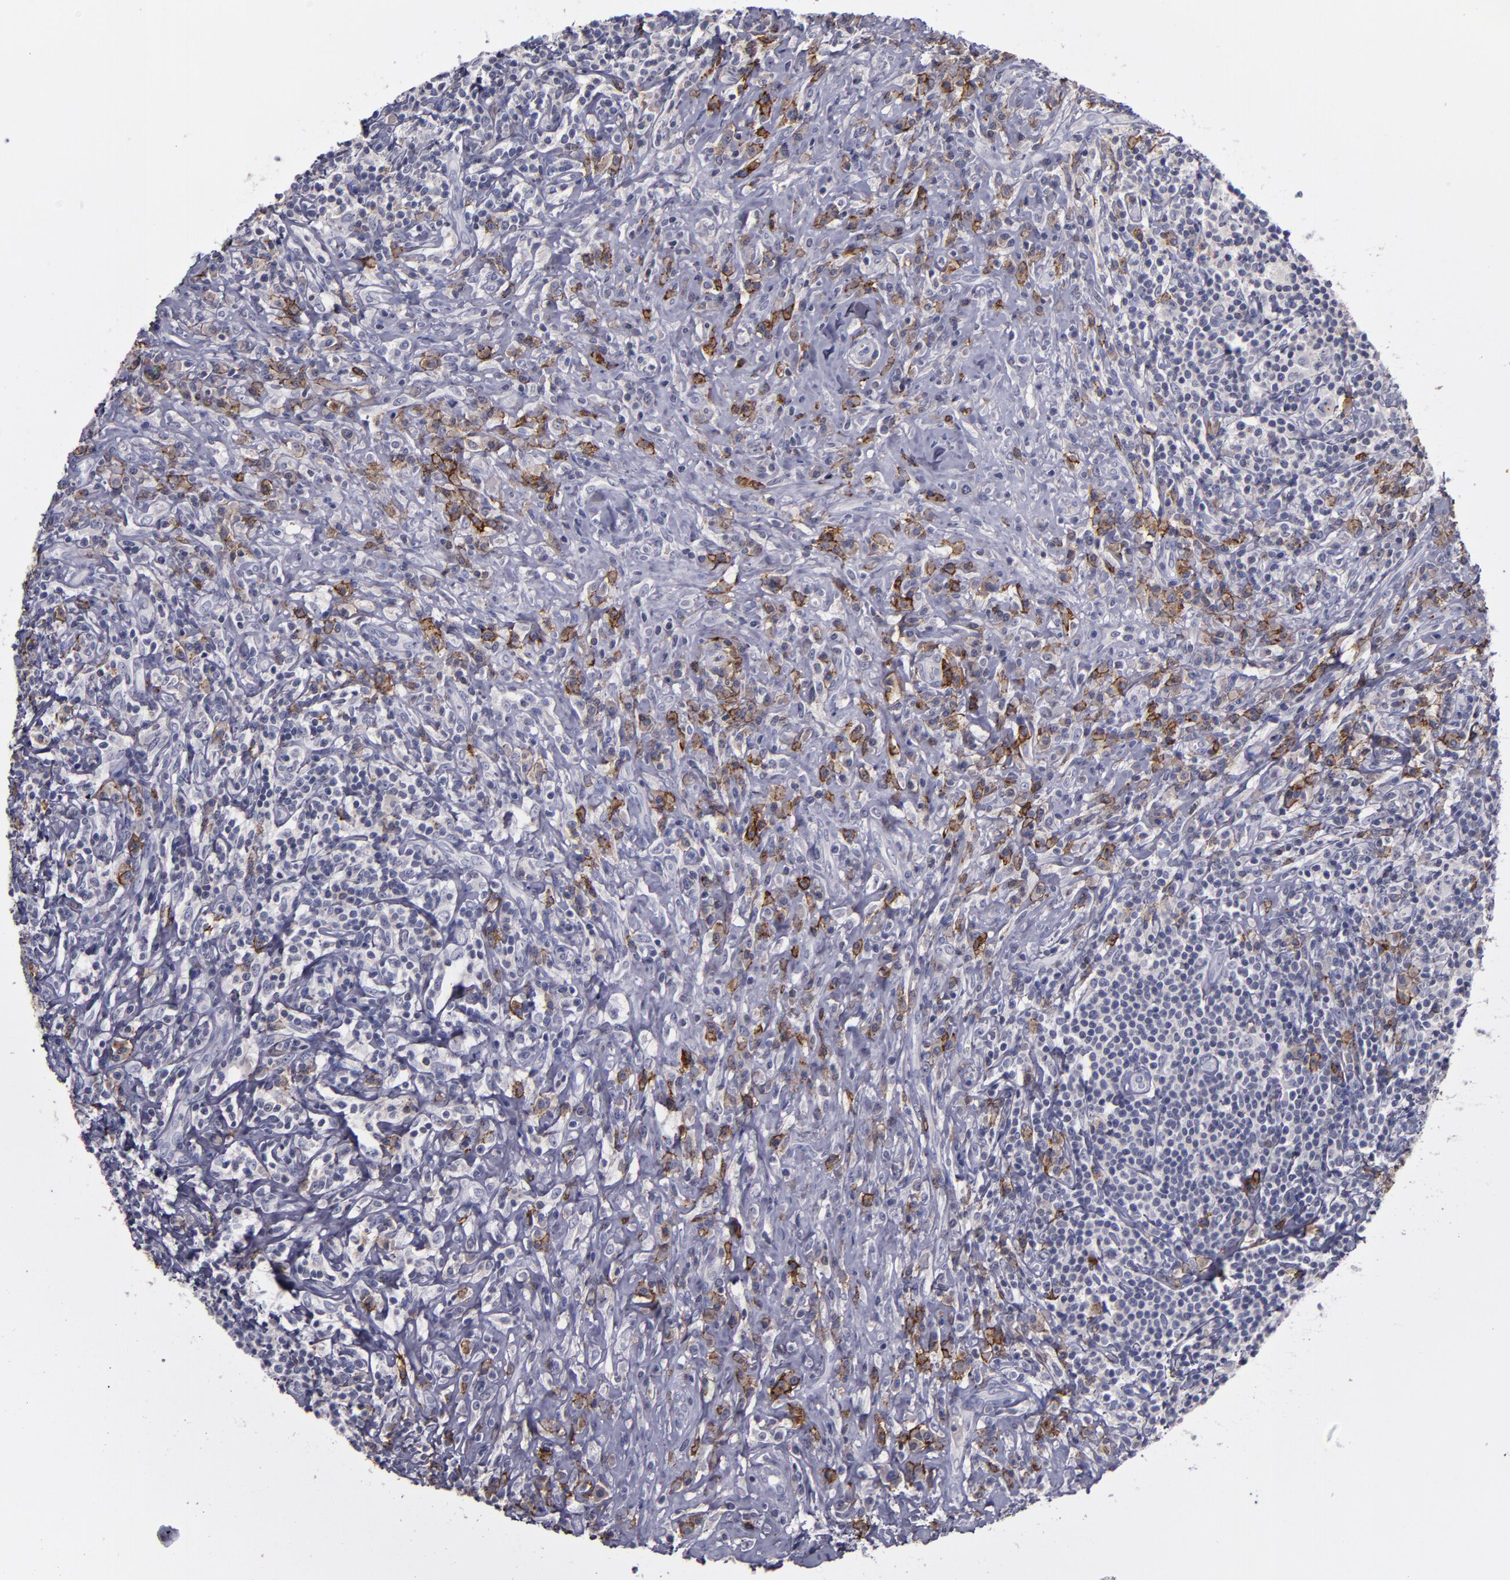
{"staining": {"intensity": "moderate", "quantity": "<25%", "location": "cytoplasmic/membranous"}, "tissue": "lymphoma", "cell_type": "Tumor cells", "image_type": "cancer", "snomed": [{"axis": "morphology", "description": "Hodgkin's disease, NOS"}, {"axis": "topography", "description": "Lymph node"}], "caption": "Immunohistochemical staining of Hodgkin's disease reveals moderate cytoplasmic/membranous protein staining in approximately <25% of tumor cells.", "gene": "MFGE8", "patient": {"sex": "female", "age": 25}}